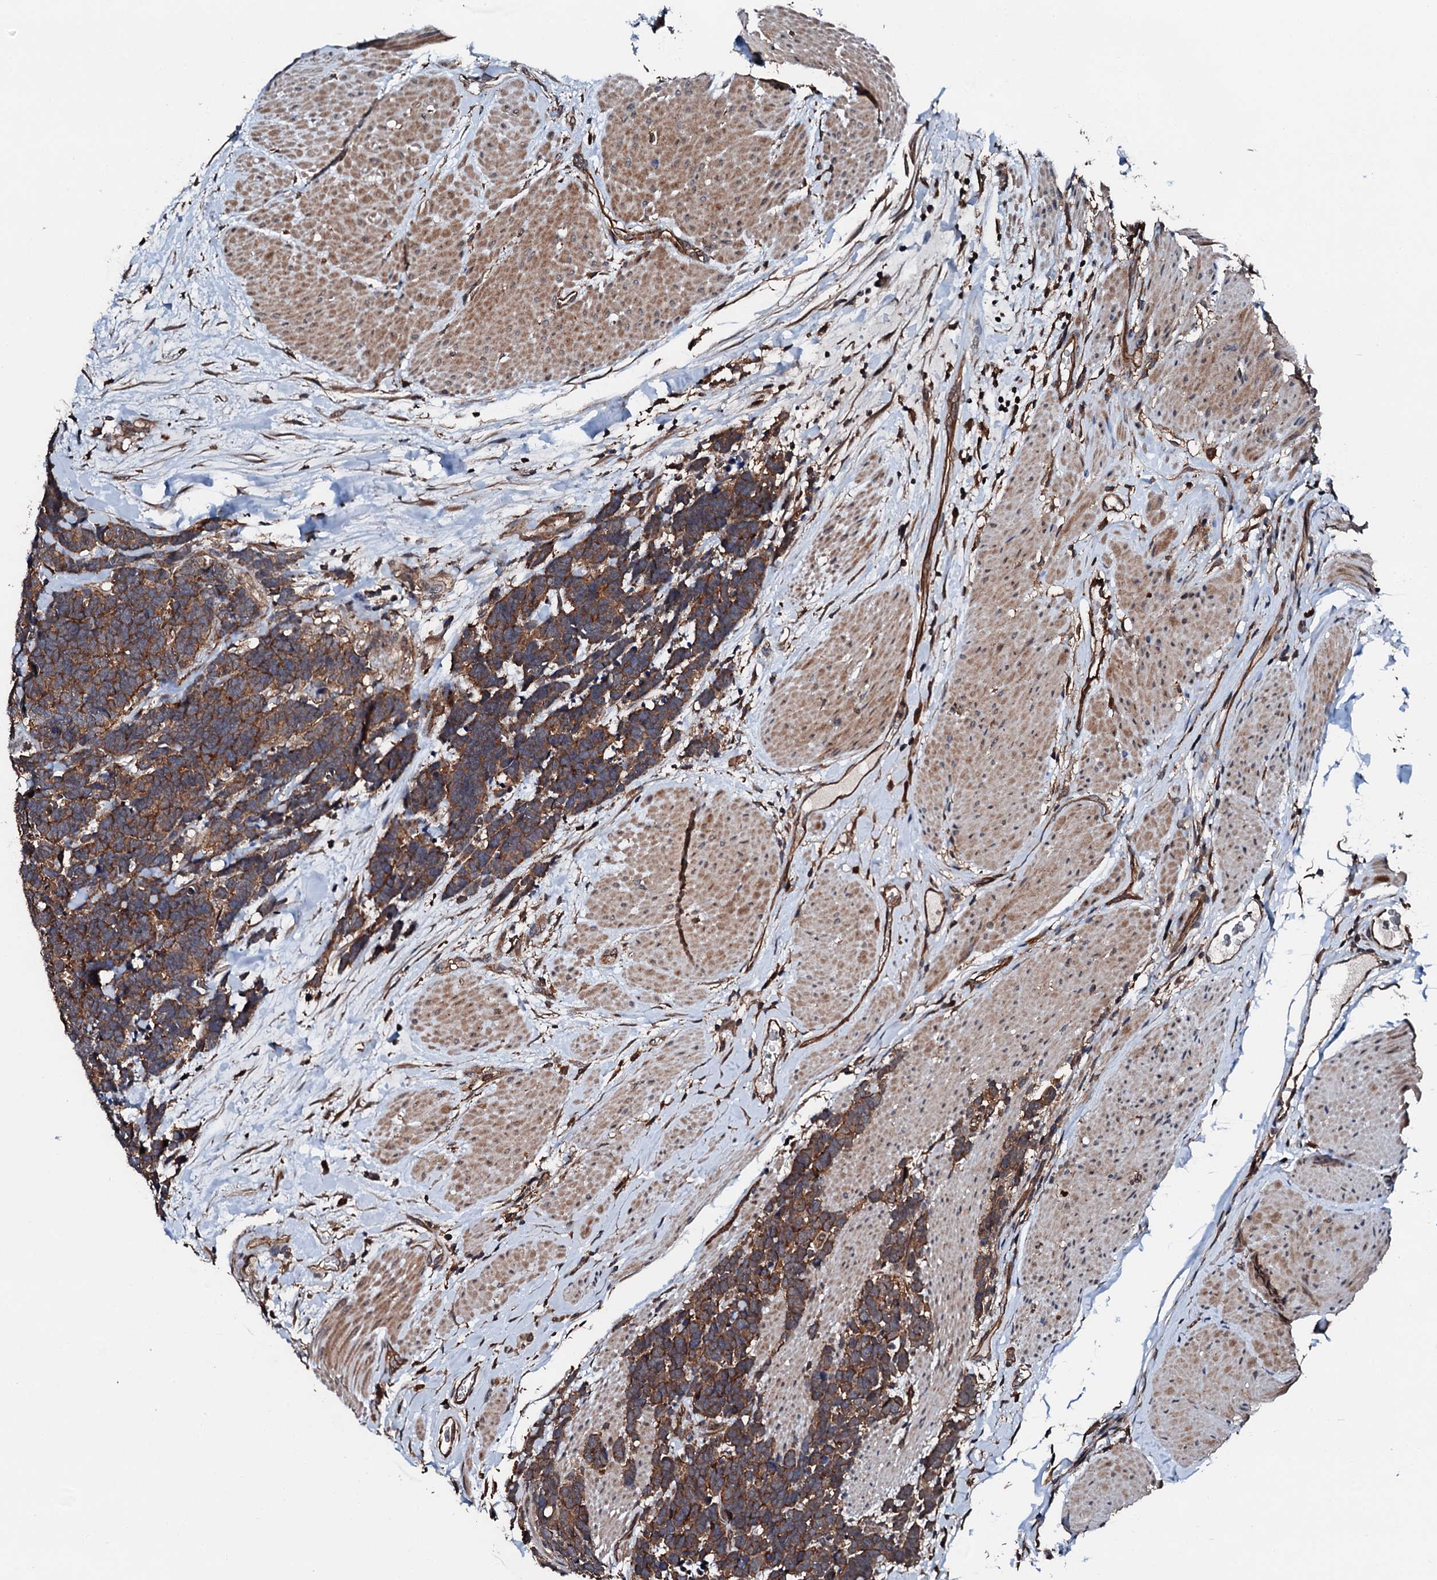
{"staining": {"intensity": "moderate", "quantity": ">75%", "location": "cytoplasmic/membranous"}, "tissue": "carcinoid", "cell_type": "Tumor cells", "image_type": "cancer", "snomed": [{"axis": "morphology", "description": "Carcinoma, NOS"}, {"axis": "morphology", "description": "Carcinoid, malignant, NOS"}, {"axis": "topography", "description": "Urinary bladder"}], "caption": "Tumor cells show medium levels of moderate cytoplasmic/membranous positivity in about >75% of cells in carcinoid. (brown staining indicates protein expression, while blue staining denotes nuclei).", "gene": "FGD4", "patient": {"sex": "male", "age": 57}}